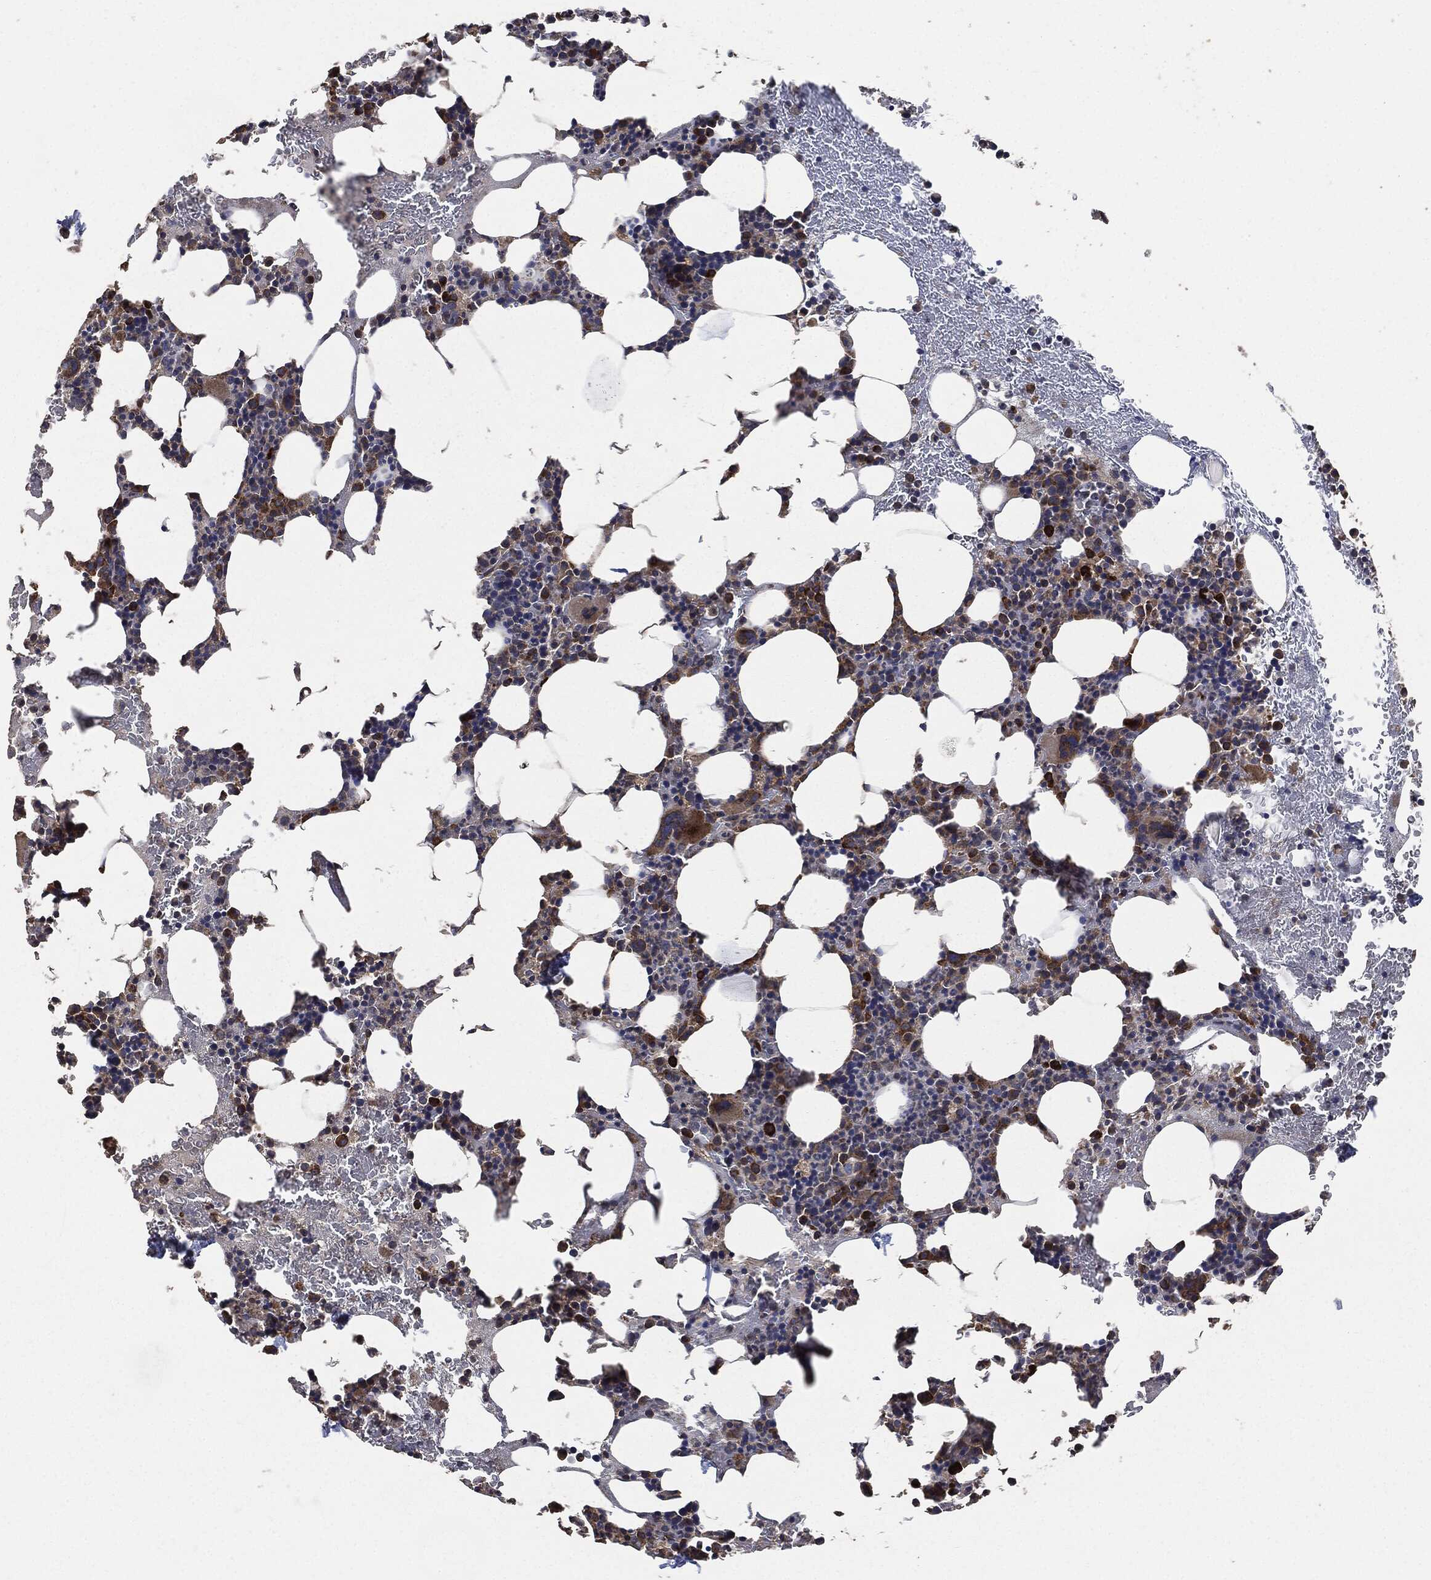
{"staining": {"intensity": "strong", "quantity": "<25%", "location": "cytoplasmic/membranous"}, "tissue": "bone marrow", "cell_type": "Hematopoietic cells", "image_type": "normal", "snomed": [{"axis": "morphology", "description": "Normal tissue, NOS"}, {"axis": "topography", "description": "Bone marrow"}], "caption": "High-magnification brightfield microscopy of benign bone marrow stained with DAB (brown) and counterstained with hematoxylin (blue). hematopoietic cells exhibit strong cytoplasmic/membranous positivity is appreciated in about<25% of cells.", "gene": "STK3", "patient": {"sex": "male", "age": 83}}